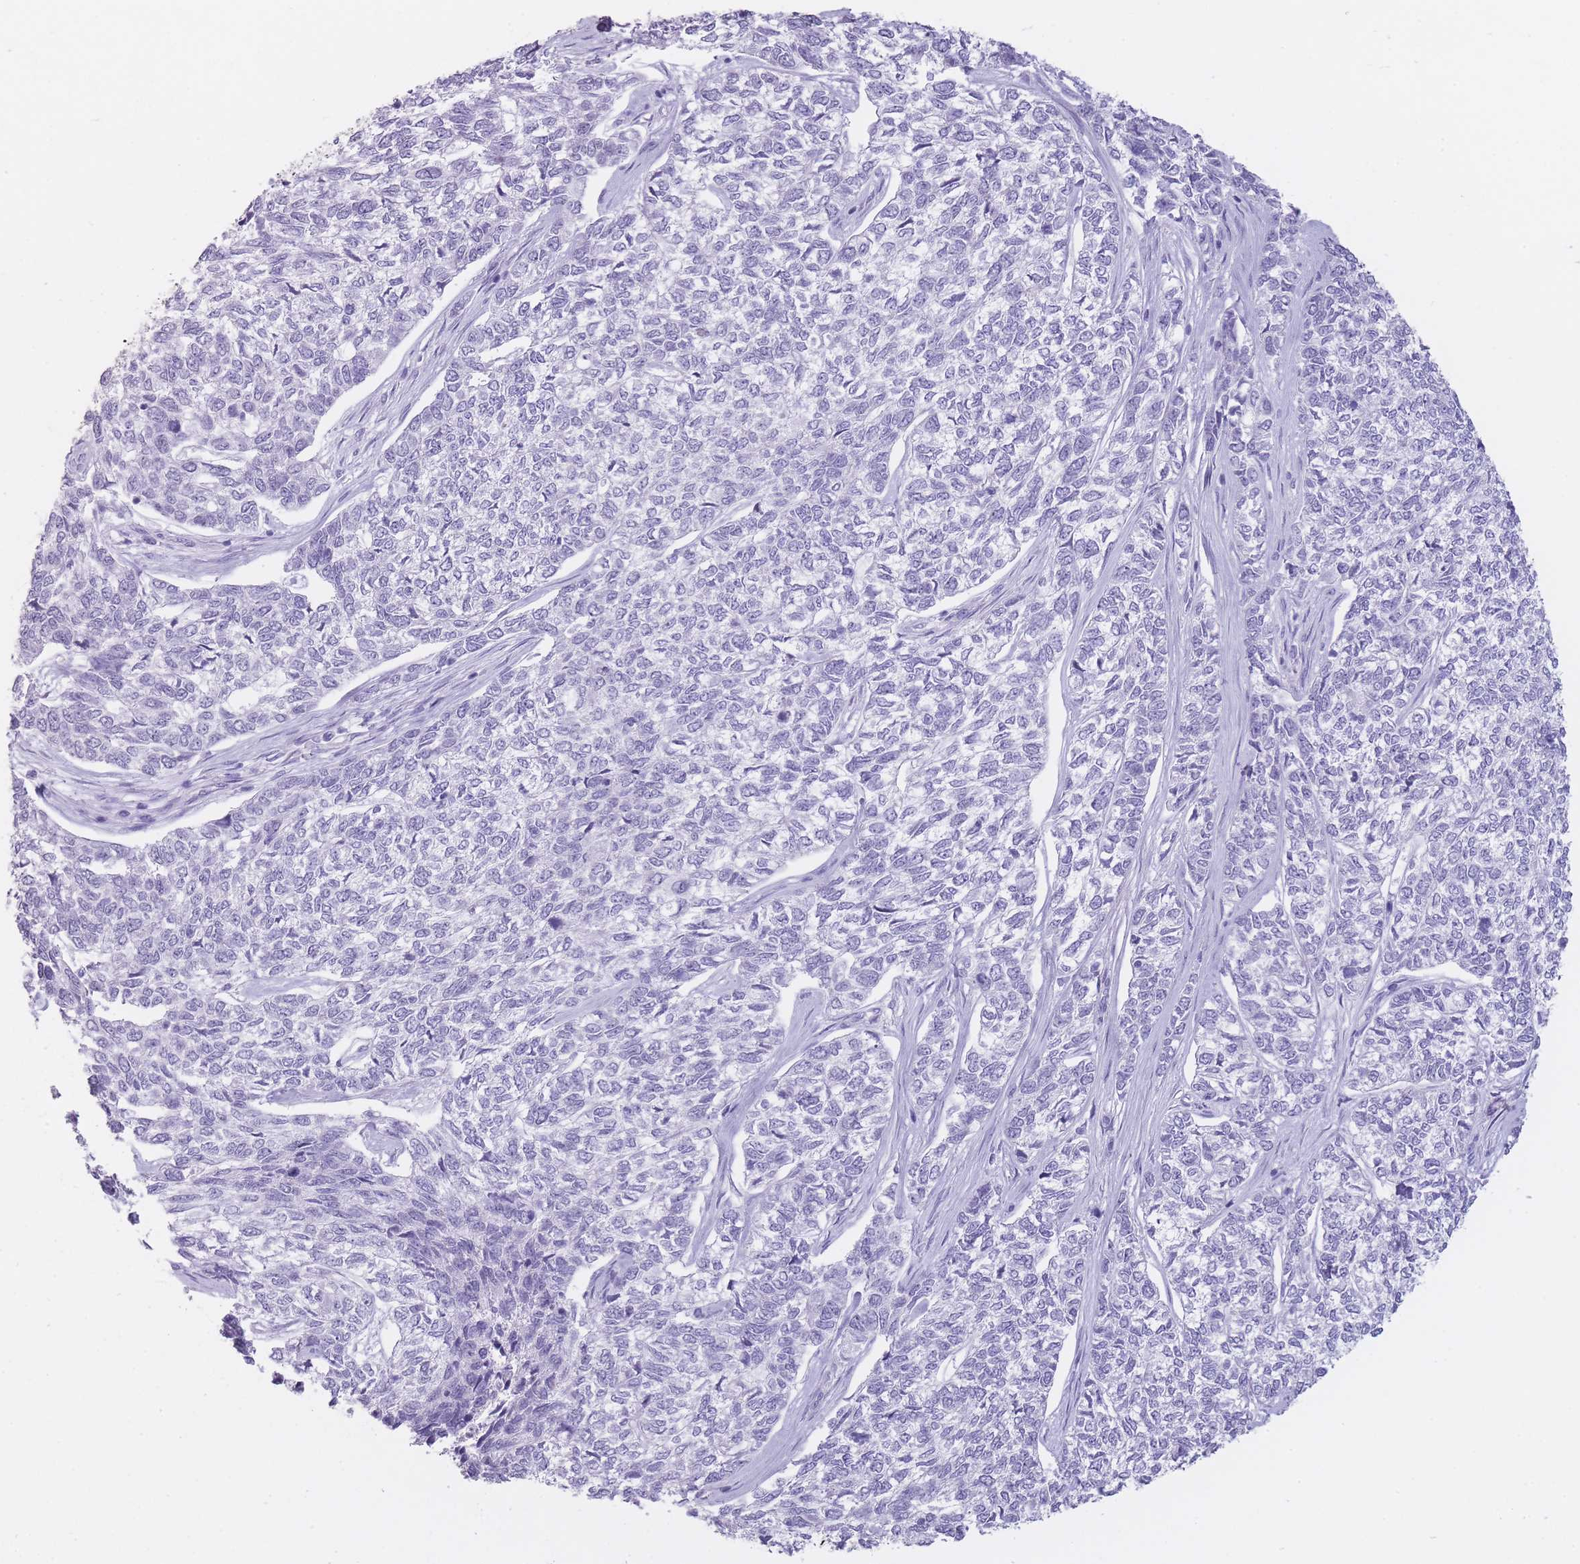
{"staining": {"intensity": "negative", "quantity": "none", "location": "none"}, "tissue": "skin cancer", "cell_type": "Tumor cells", "image_type": "cancer", "snomed": [{"axis": "morphology", "description": "Basal cell carcinoma"}, {"axis": "topography", "description": "Skin"}], "caption": "Immunohistochemistry of basal cell carcinoma (skin) shows no staining in tumor cells. Nuclei are stained in blue.", "gene": "DCANP1", "patient": {"sex": "female", "age": 65}}